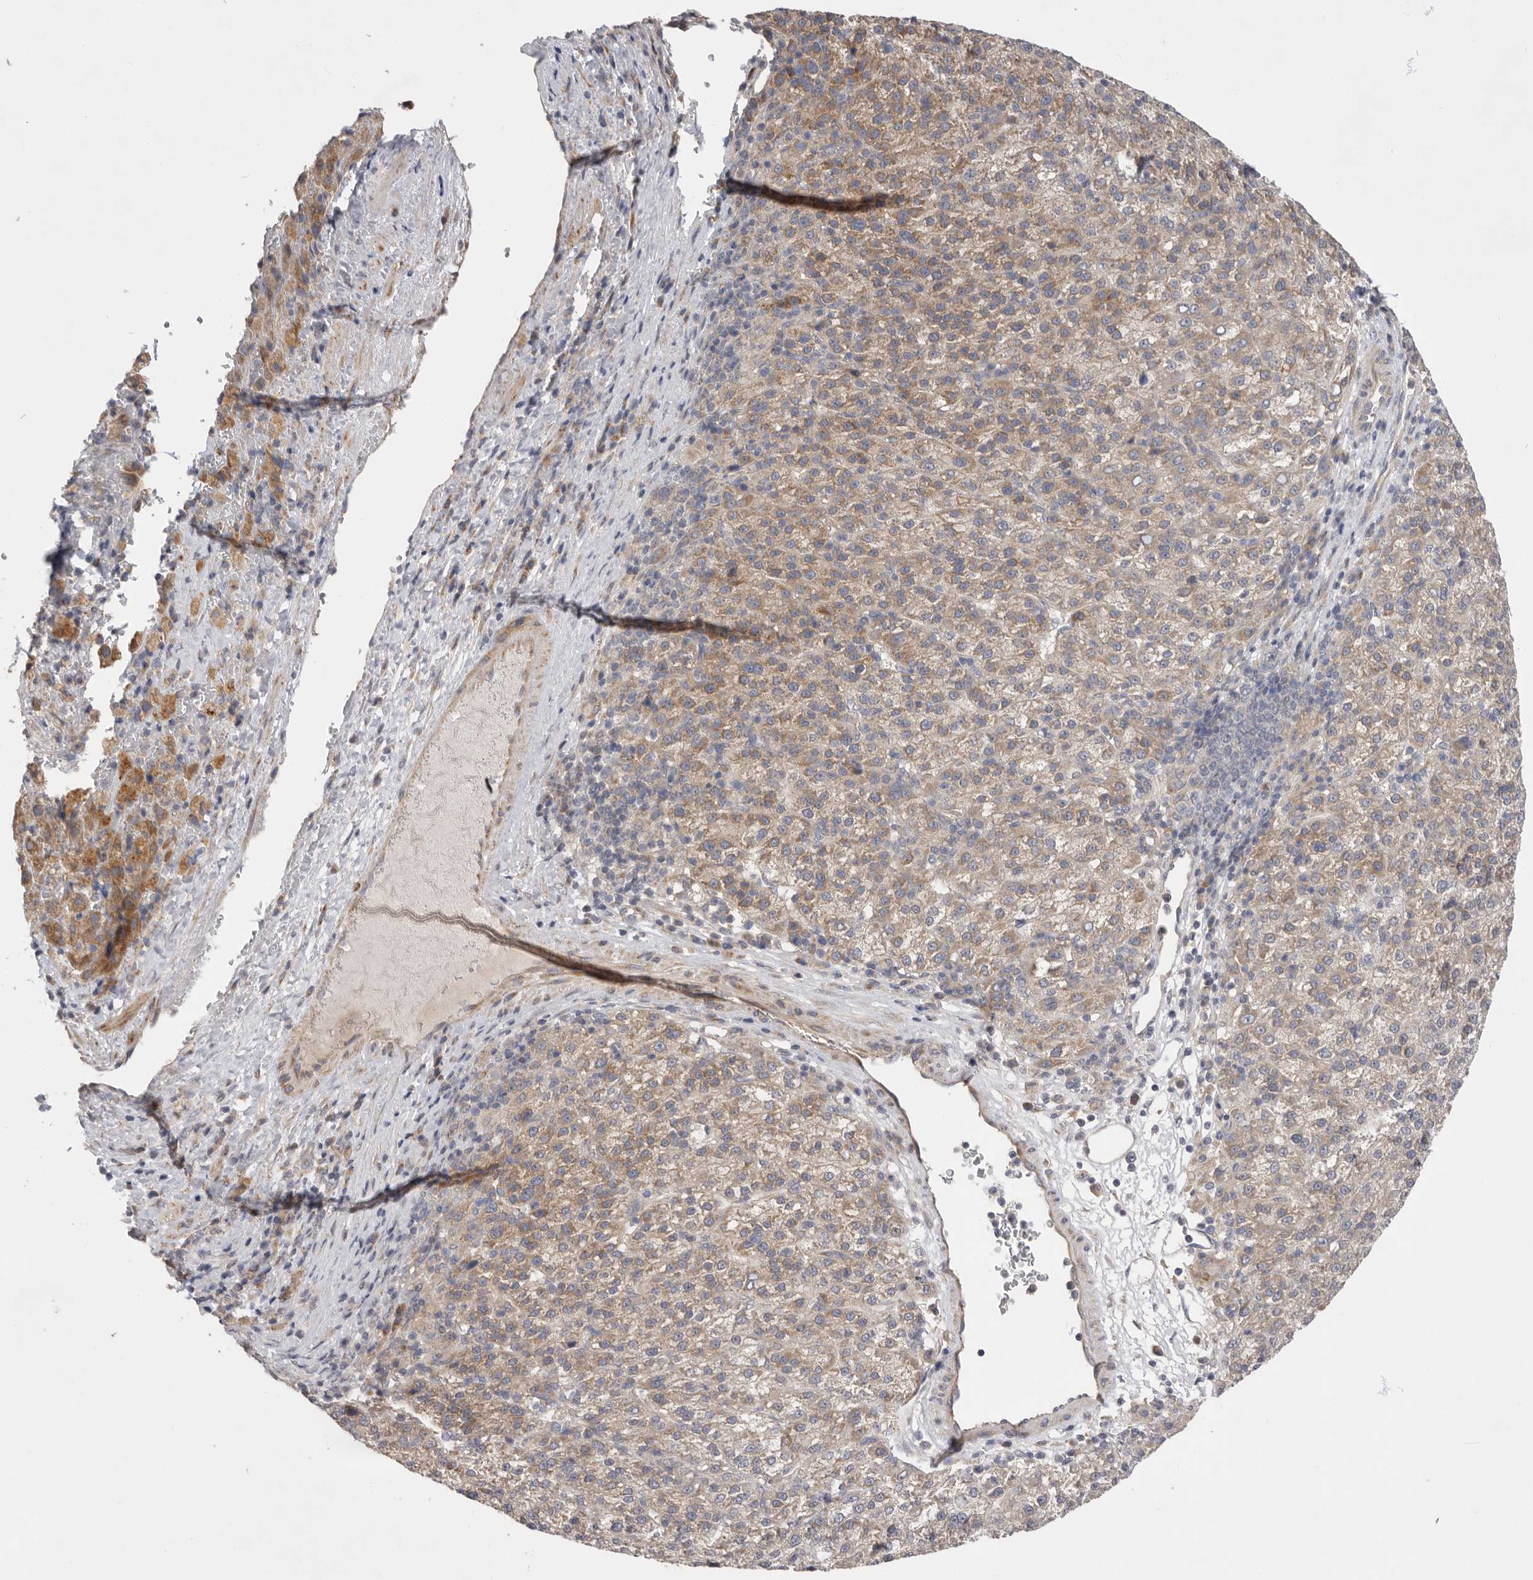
{"staining": {"intensity": "moderate", "quantity": ">75%", "location": "cytoplasmic/membranous"}, "tissue": "liver cancer", "cell_type": "Tumor cells", "image_type": "cancer", "snomed": [{"axis": "morphology", "description": "Carcinoma, Hepatocellular, NOS"}, {"axis": "topography", "description": "Liver"}], "caption": "There is medium levels of moderate cytoplasmic/membranous positivity in tumor cells of liver cancer, as demonstrated by immunohistochemical staining (brown color).", "gene": "MTFR1L", "patient": {"sex": "female", "age": 58}}